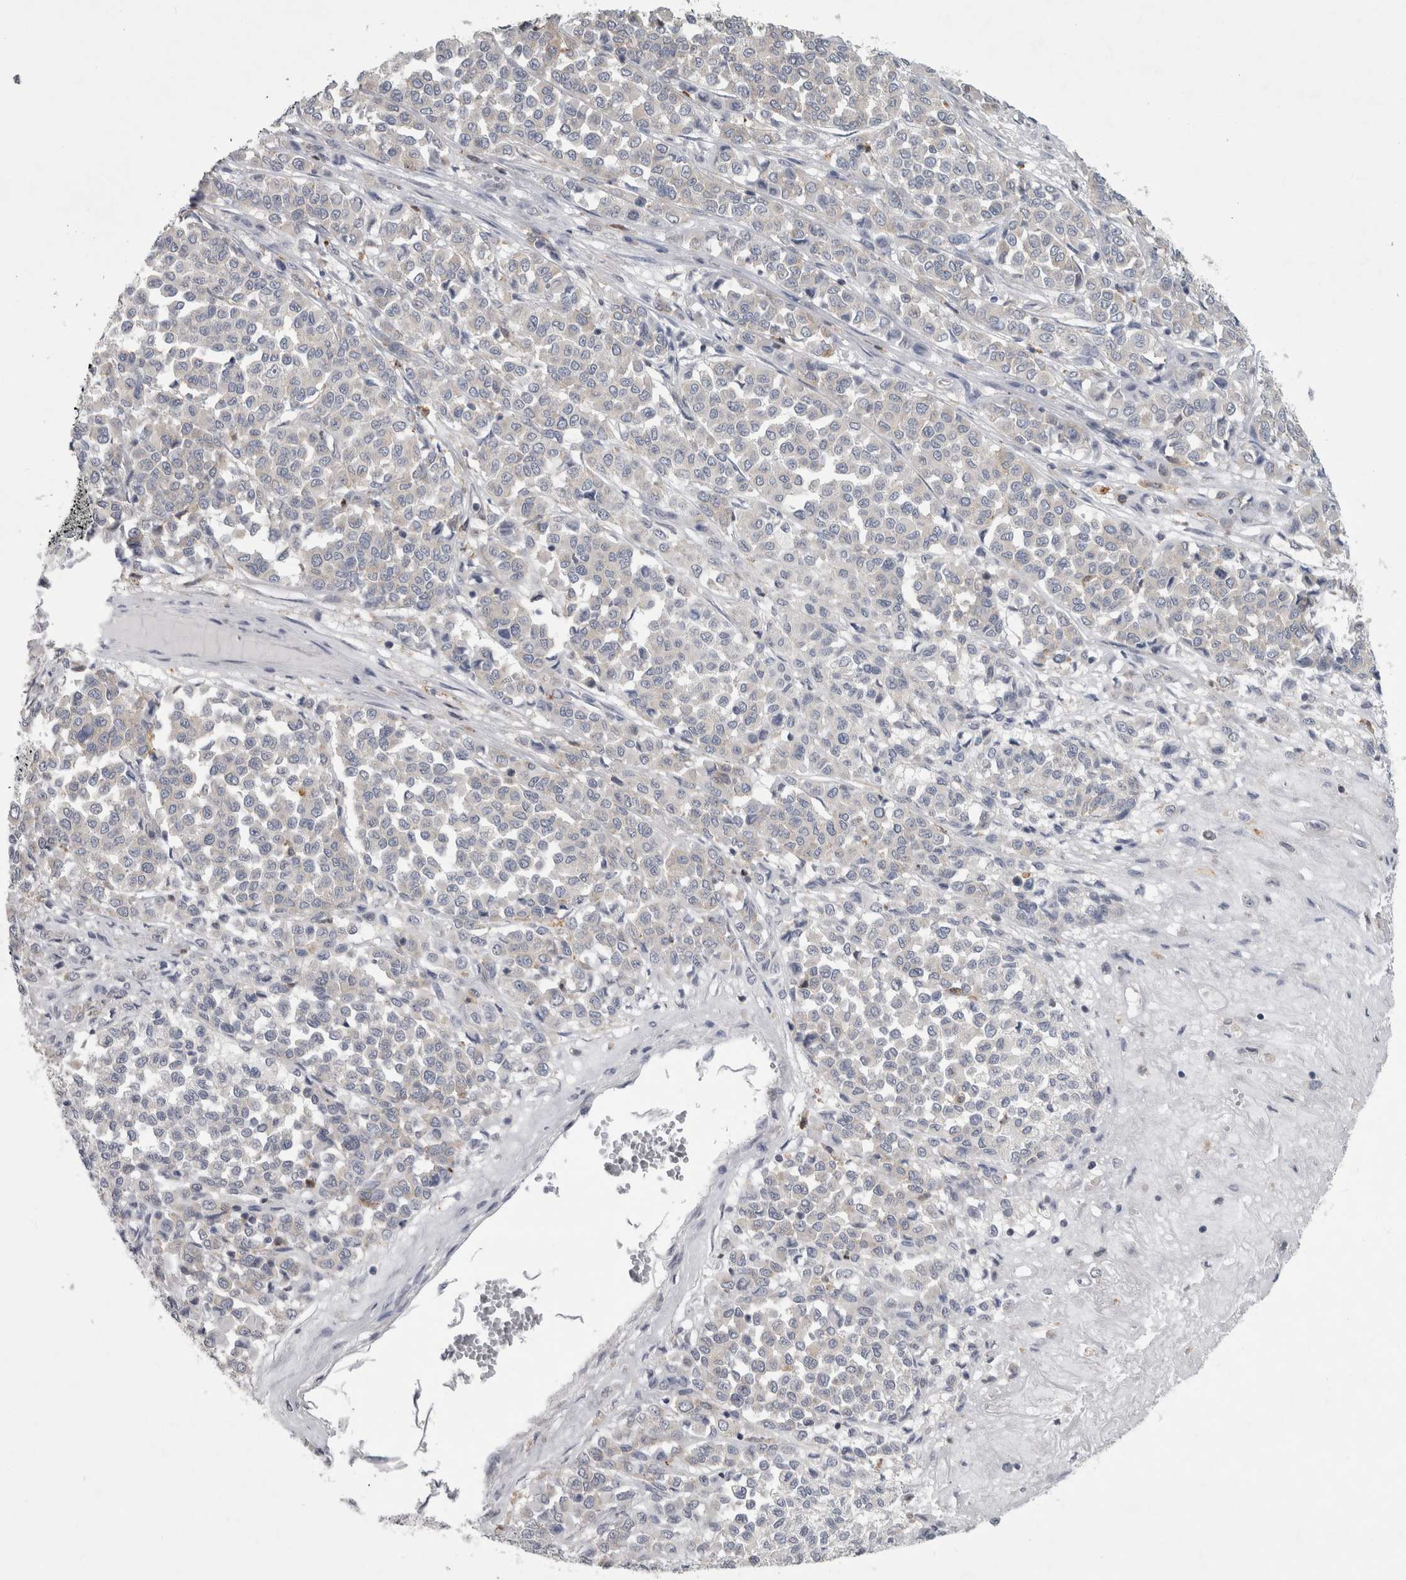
{"staining": {"intensity": "negative", "quantity": "none", "location": "none"}, "tissue": "melanoma", "cell_type": "Tumor cells", "image_type": "cancer", "snomed": [{"axis": "morphology", "description": "Malignant melanoma, Metastatic site"}, {"axis": "topography", "description": "Pancreas"}], "caption": "Immunohistochemical staining of human malignant melanoma (metastatic site) demonstrates no significant staining in tumor cells. (Immunohistochemistry (ihc), brightfield microscopy, high magnification).", "gene": "PRRC2C", "patient": {"sex": "female", "age": 30}}